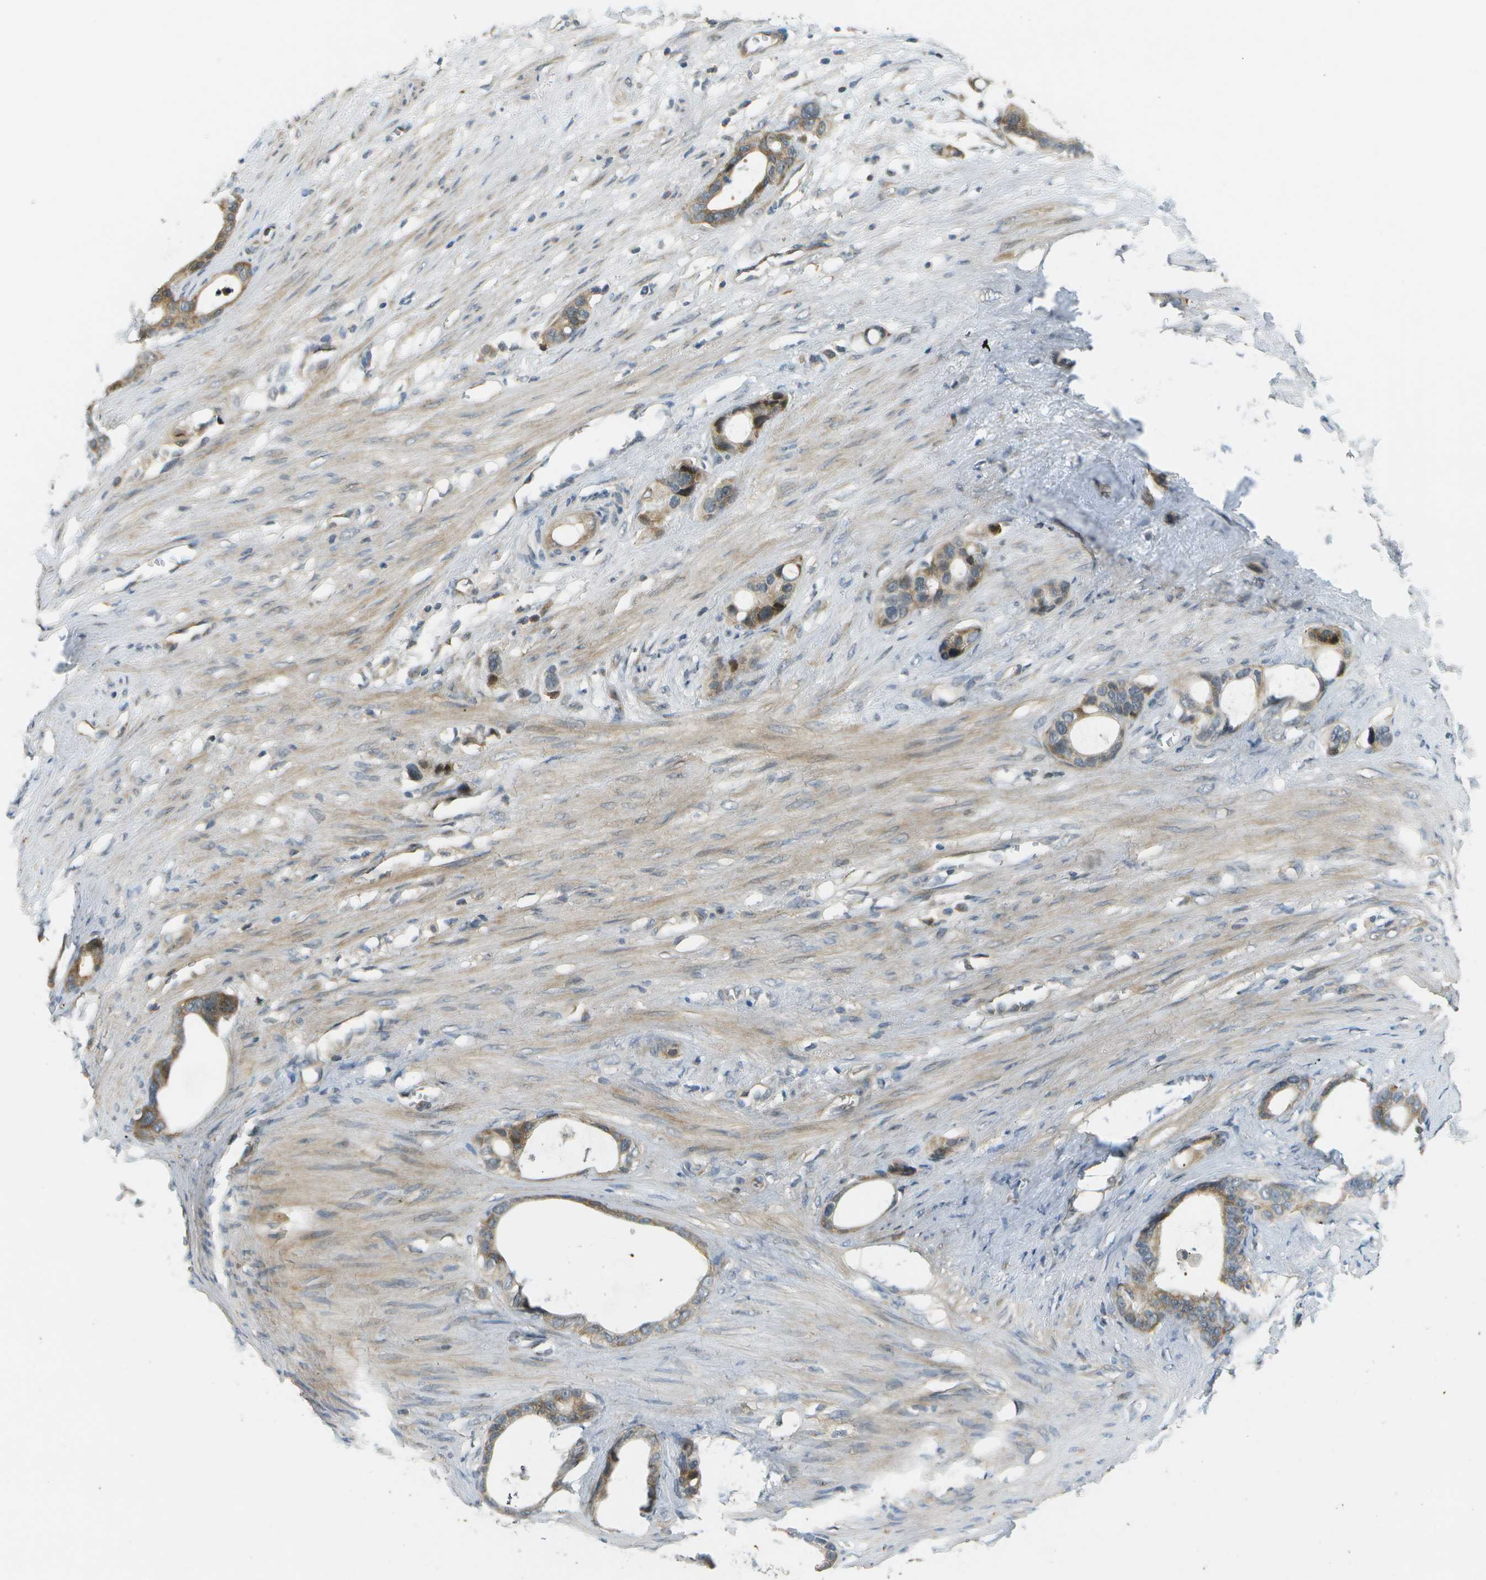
{"staining": {"intensity": "moderate", "quantity": ">75%", "location": "cytoplasmic/membranous"}, "tissue": "stomach cancer", "cell_type": "Tumor cells", "image_type": "cancer", "snomed": [{"axis": "morphology", "description": "Adenocarcinoma, NOS"}, {"axis": "topography", "description": "Stomach"}], "caption": "Protein analysis of stomach cancer (adenocarcinoma) tissue displays moderate cytoplasmic/membranous staining in approximately >75% of tumor cells. The protein of interest is stained brown, and the nuclei are stained in blue (DAB IHC with brightfield microscopy, high magnification).", "gene": "WNK2", "patient": {"sex": "female", "age": 75}}